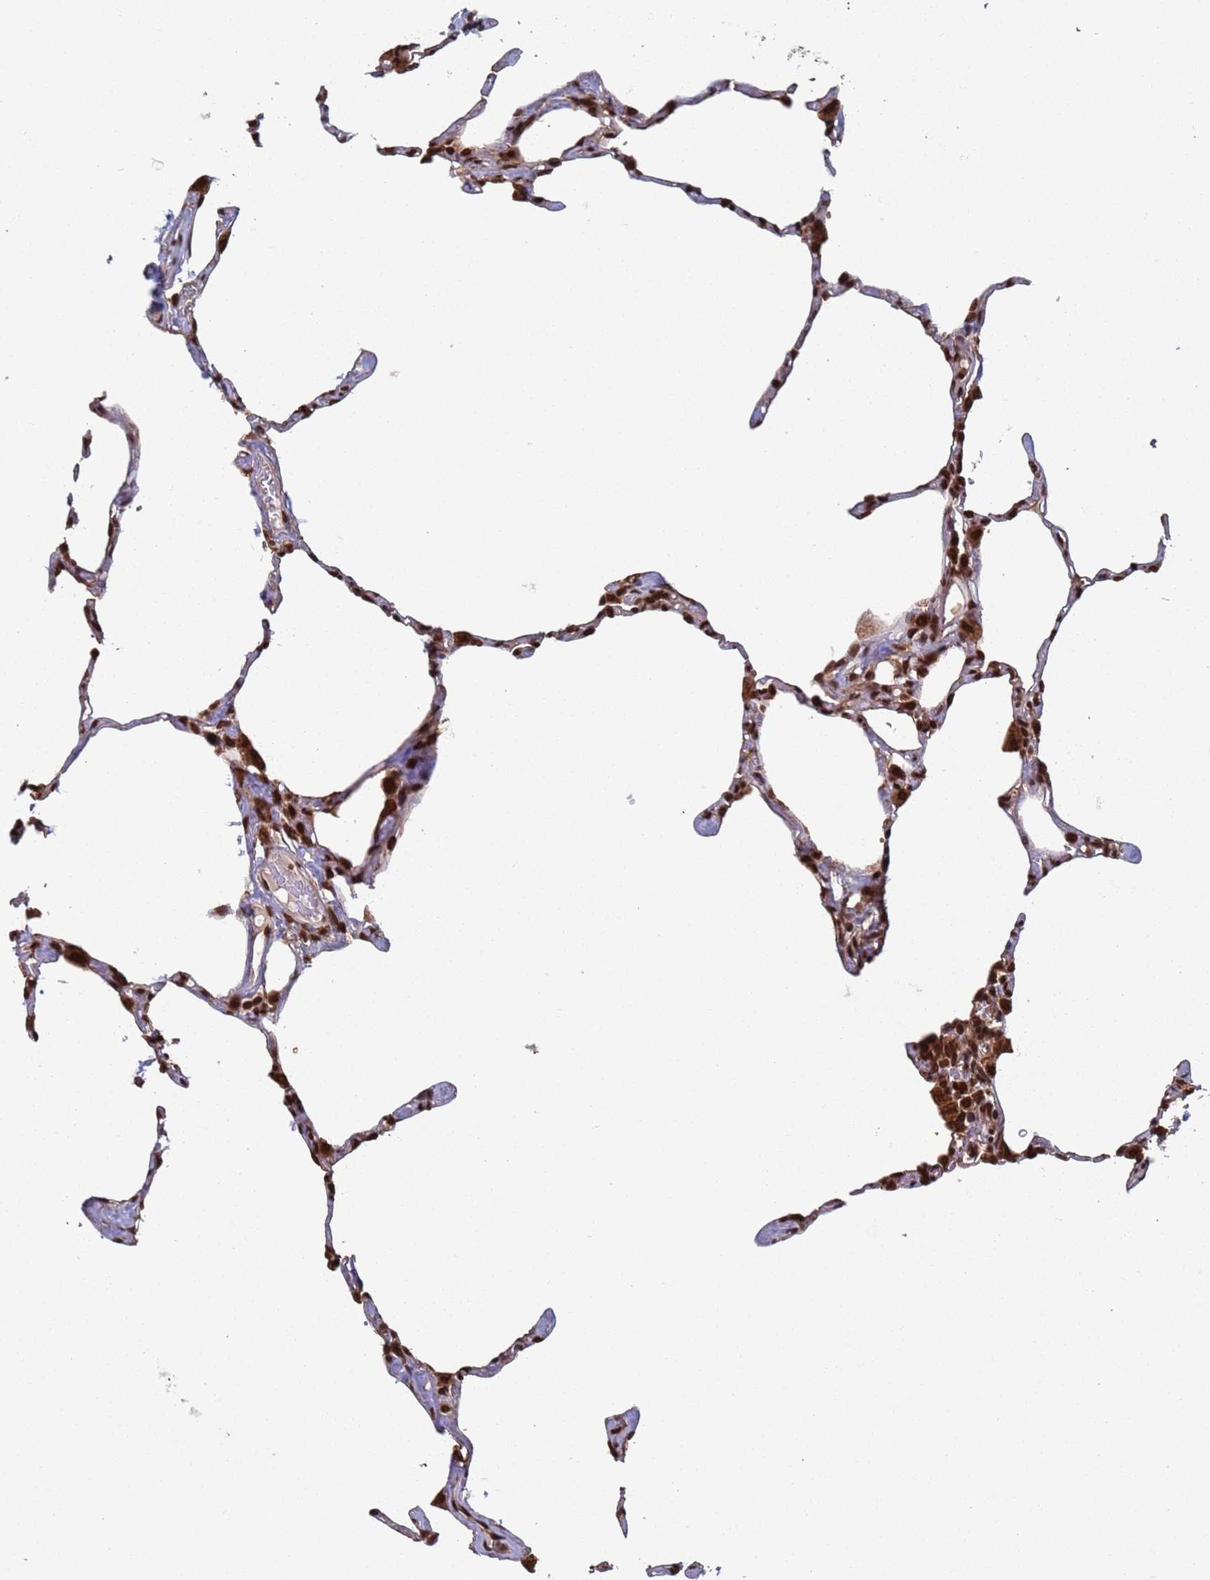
{"staining": {"intensity": "moderate", "quantity": "25%-75%", "location": "cytoplasmic/membranous,nuclear"}, "tissue": "lung", "cell_type": "Alveolar cells", "image_type": "normal", "snomed": [{"axis": "morphology", "description": "Normal tissue, NOS"}, {"axis": "topography", "description": "Lung"}], "caption": "Alveolar cells demonstrate medium levels of moderate cytoplasmic/membranous,nuclear expression in approximately 25%-75% of cells in unremarkable human lung. Immunohistochemistry (ihc) stains the protein of interest in brown and the nuclei are stained blue.", "gene": "FUBP3", "patient": {"sex": "male", "age": 65}}